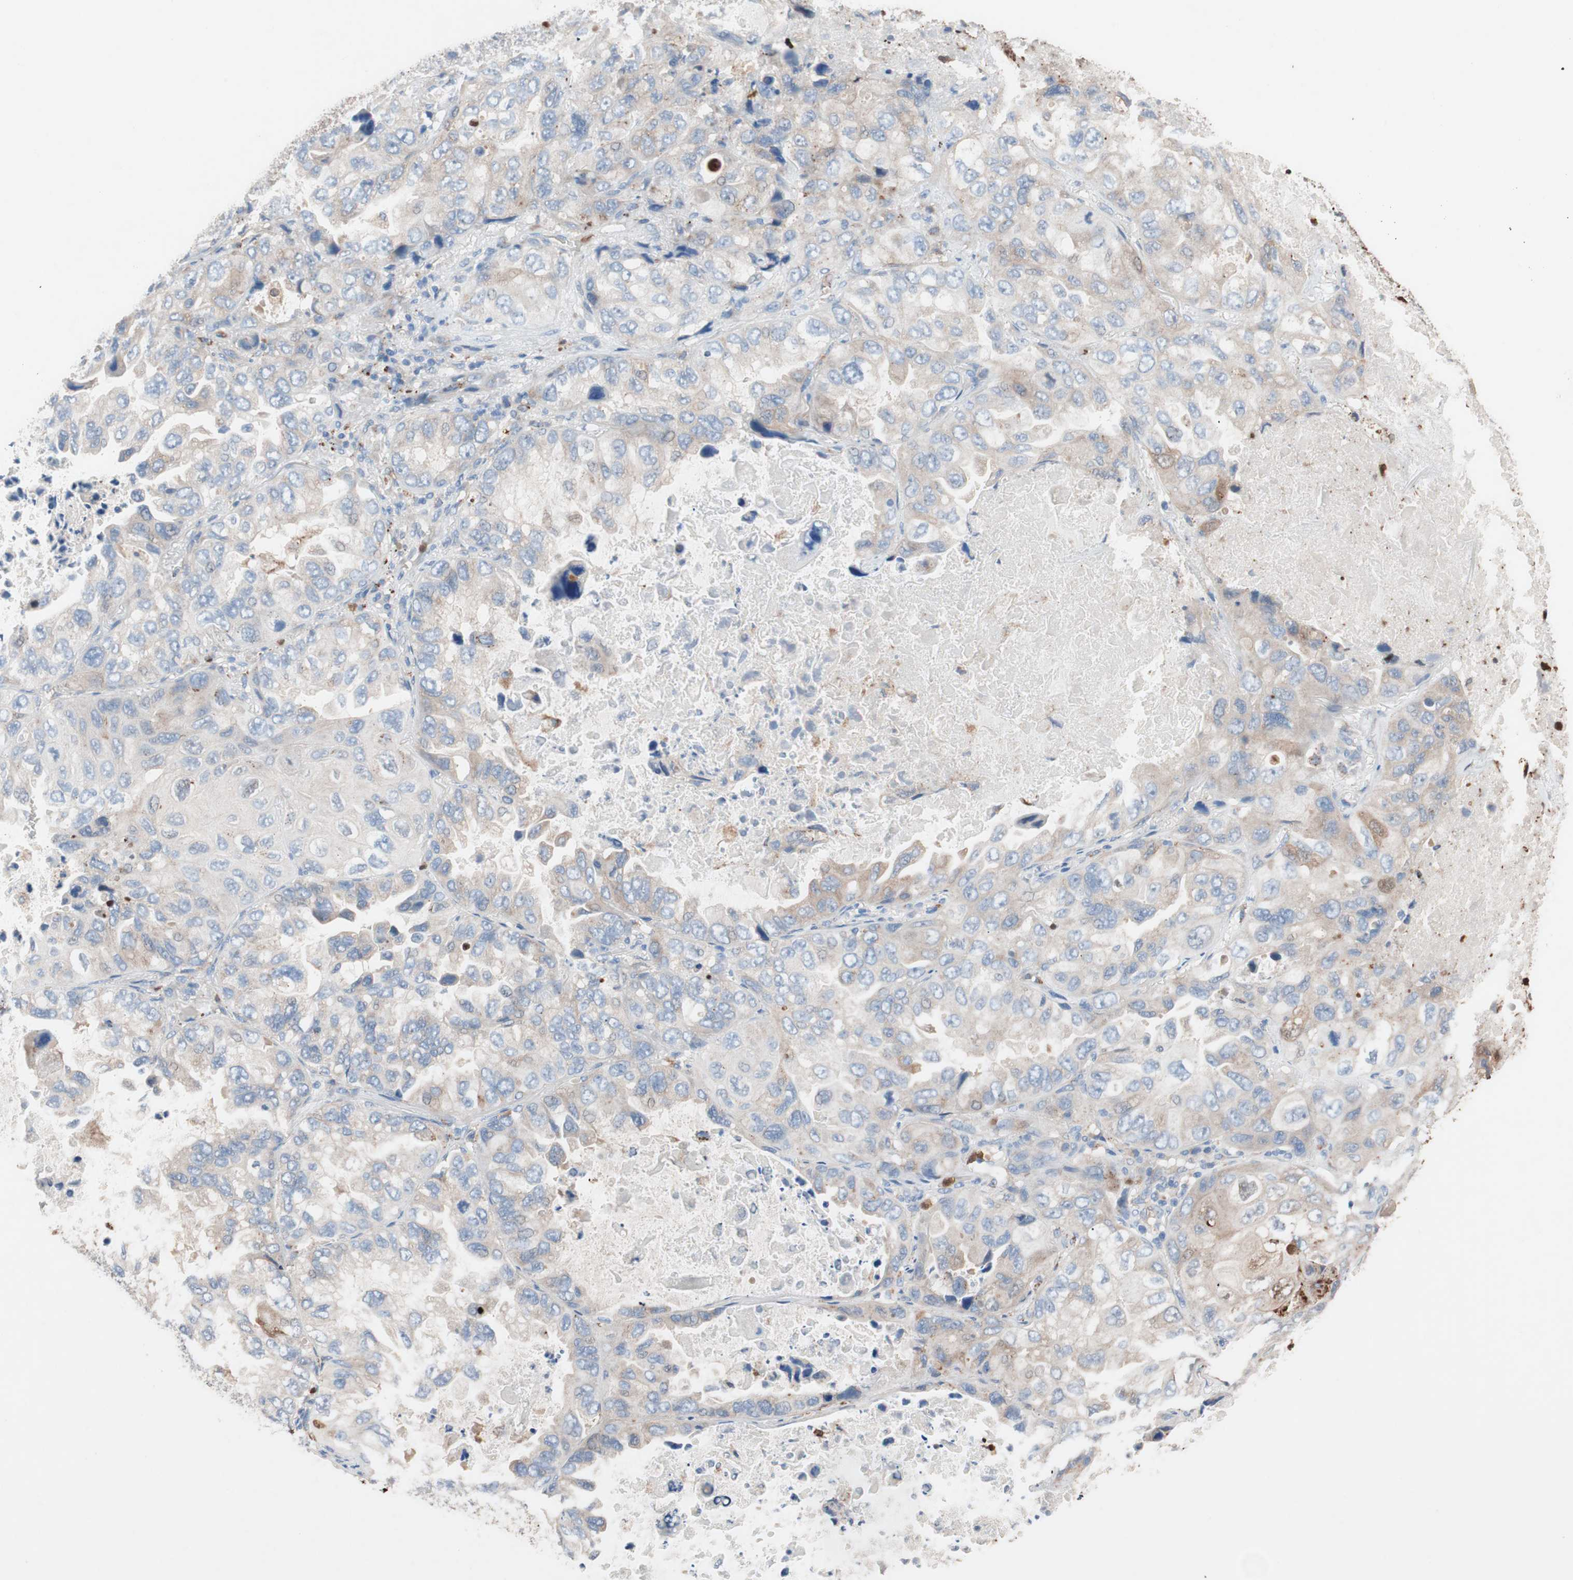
{"staining": {"intensity": "weak", "quantity": "25%-75%", "location": "cytoplasmic/membranous"}, "tissue": "lung cancer", "cell_type": "Tumor cells", "image_type": "cancer", "snomed": [{"axis": "morphology", "description": "Squamous cell carcinoma, NOS"}, {"axis": "topography", "description": "Lung"}], "caption": "IHC (DAB) staining of lung squamous cell carcinoma exhibits weak cytoplasmic/membranous protein positivity in about 25%-75% of tumor cells.", "gene": "CLEC4D", "patient": {"sex": "female", "age": 73}}